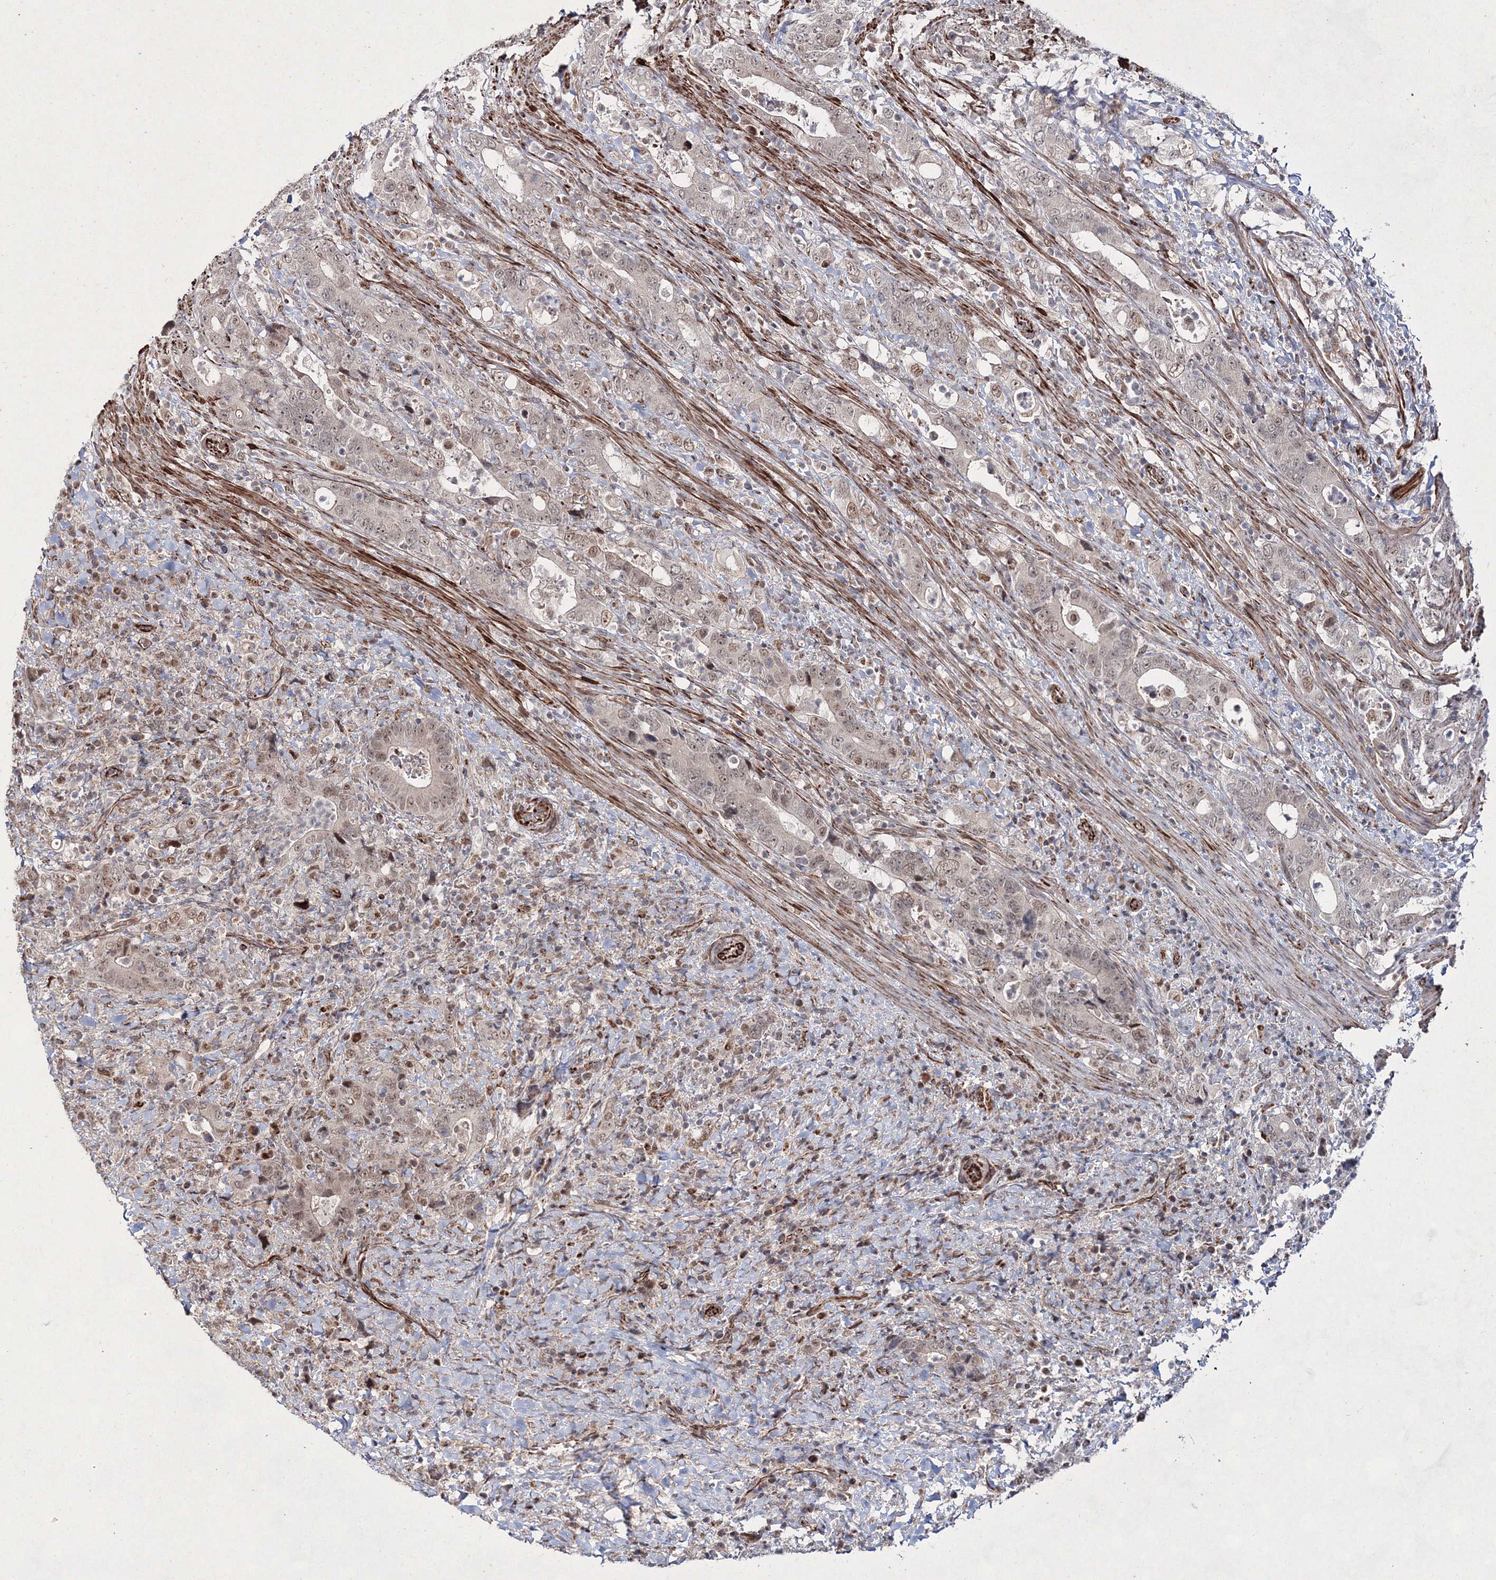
{"staining": {"intensity": "weak", "quantity": ">75%", "location": "nuclear"}, "tissue": "colorectal cancer", "cell_type": "Tumor cells", "image_type": "cancer", "snomed": [{"axis": "morphology", "description": "Adenocarcinoma, NOS"}, {"axis": "topography", "description": "Colon"}], "caption": "A histopathology image of colorectal adenocarcinoma stained for a protein reveals weak nuclear brown staining in tumor cells. The protein of interest is stained brown, and the nuclei are stained in blue (DAB (3,3'-diaminobenzidine) IHC with brightfield microscopy, high magnification).", "gene": "SNIP1", "patient": {"sex": "female", "age": 75}}